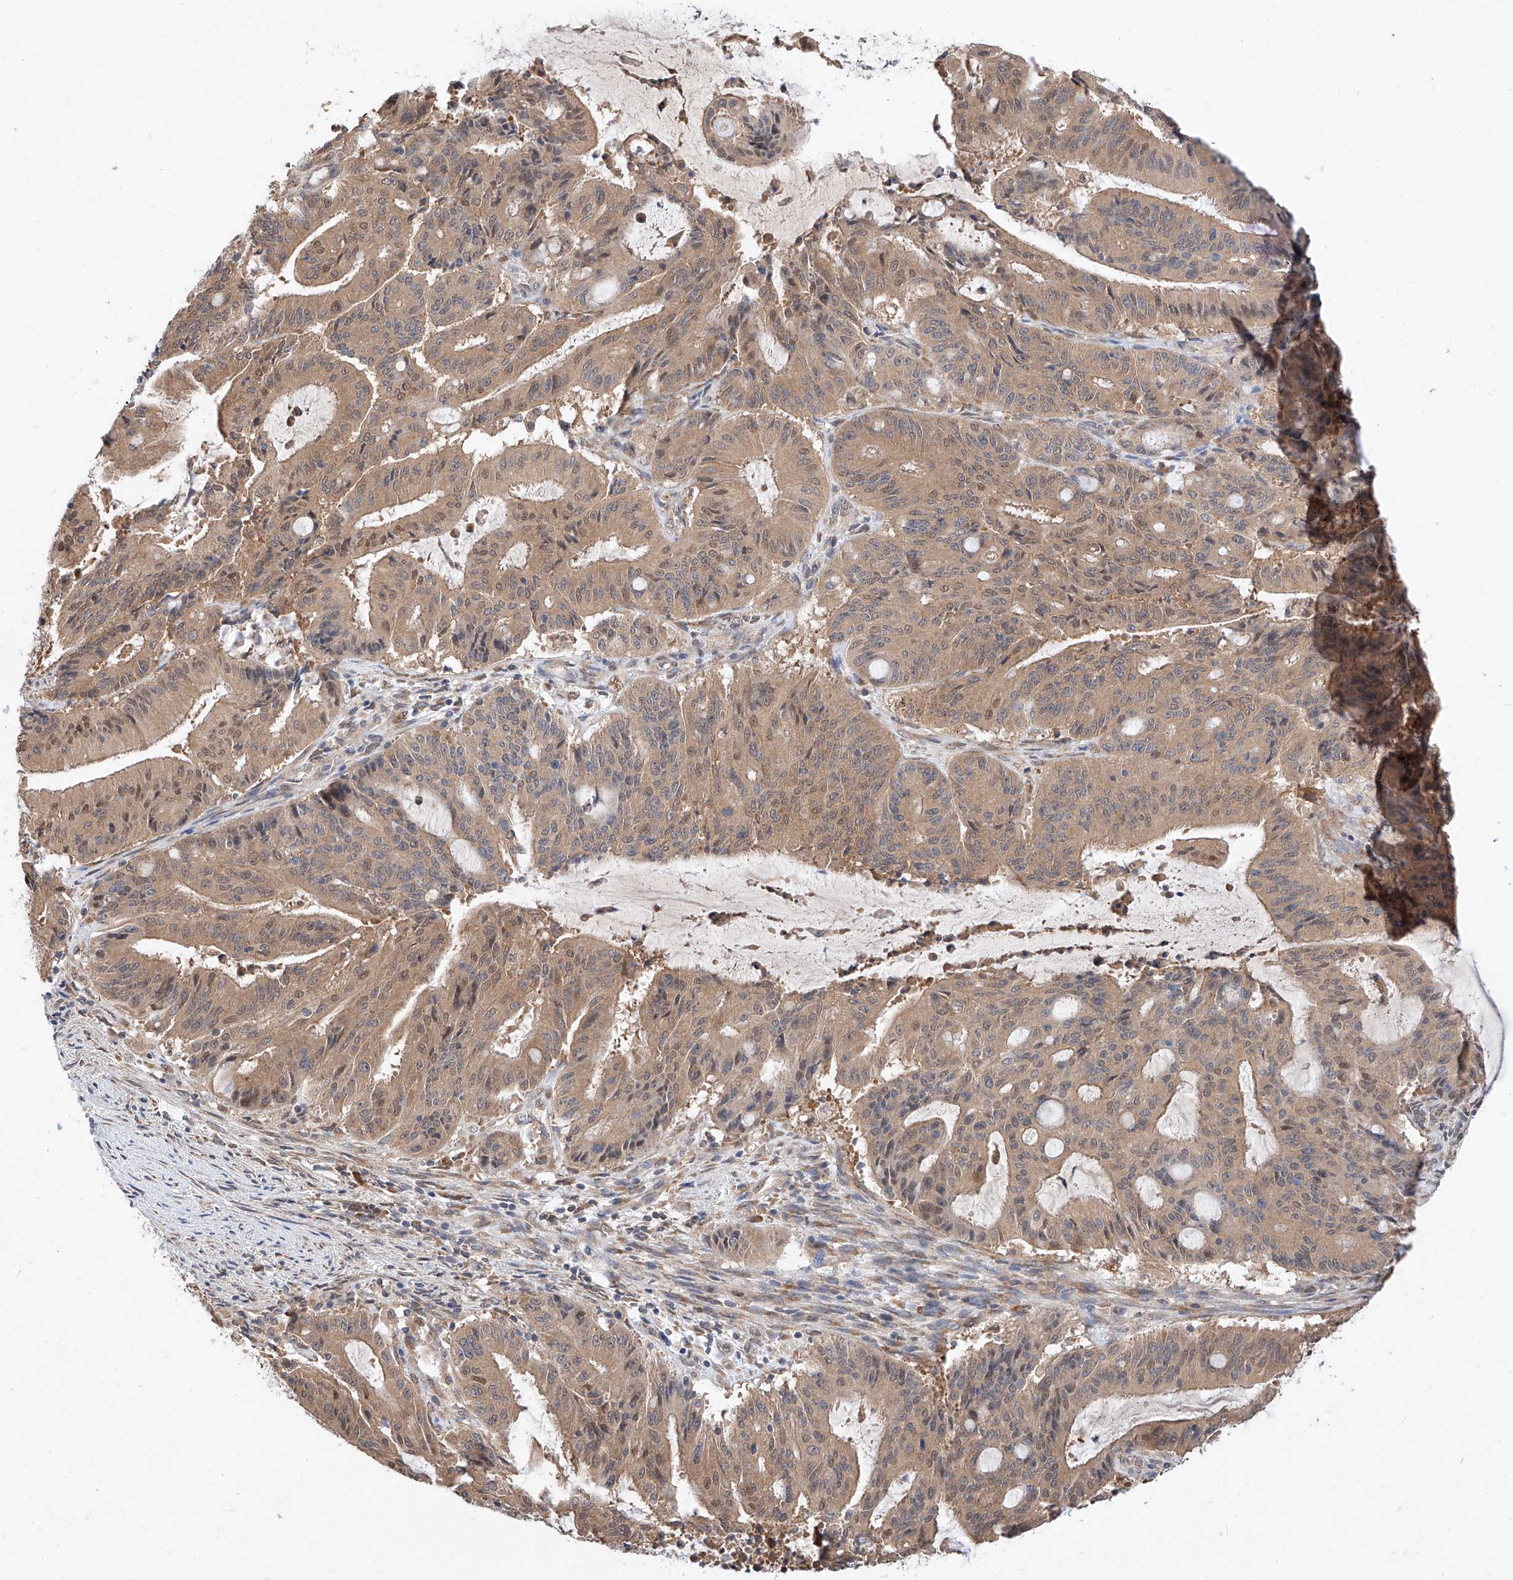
{"staining": {"intensity": "moderate", "quantity": ">75%", "location": "cytoplasmic/membranous,nuclear"}, "tissue": "liver cancer", "cell_type": "Tumor cells", "image_type": "cancer", "snomed": [{"axis": "morphology", "description": "Normal tissue, NOS"}, {"axis": "morphology", "description": "Cholangiocarcinoma"}, {"axis": "topography", "description": "Liver"}, {"axis": "topography", "description": "Peripheral nerve tissue"}], "caption": "Immunohistochemical staining of liver cholangiocarcinoma reveals medium levels of moderate cytoplasmic/membranous and nuclear protein expression in about >75% of tumor cells. Using DAB (brown) and hematoxylin (blue) stains, captured at high magnification using brightfield microscopy.", "gene": "ZSCAN4", "patient": {"sex": "female", "age": 73}}